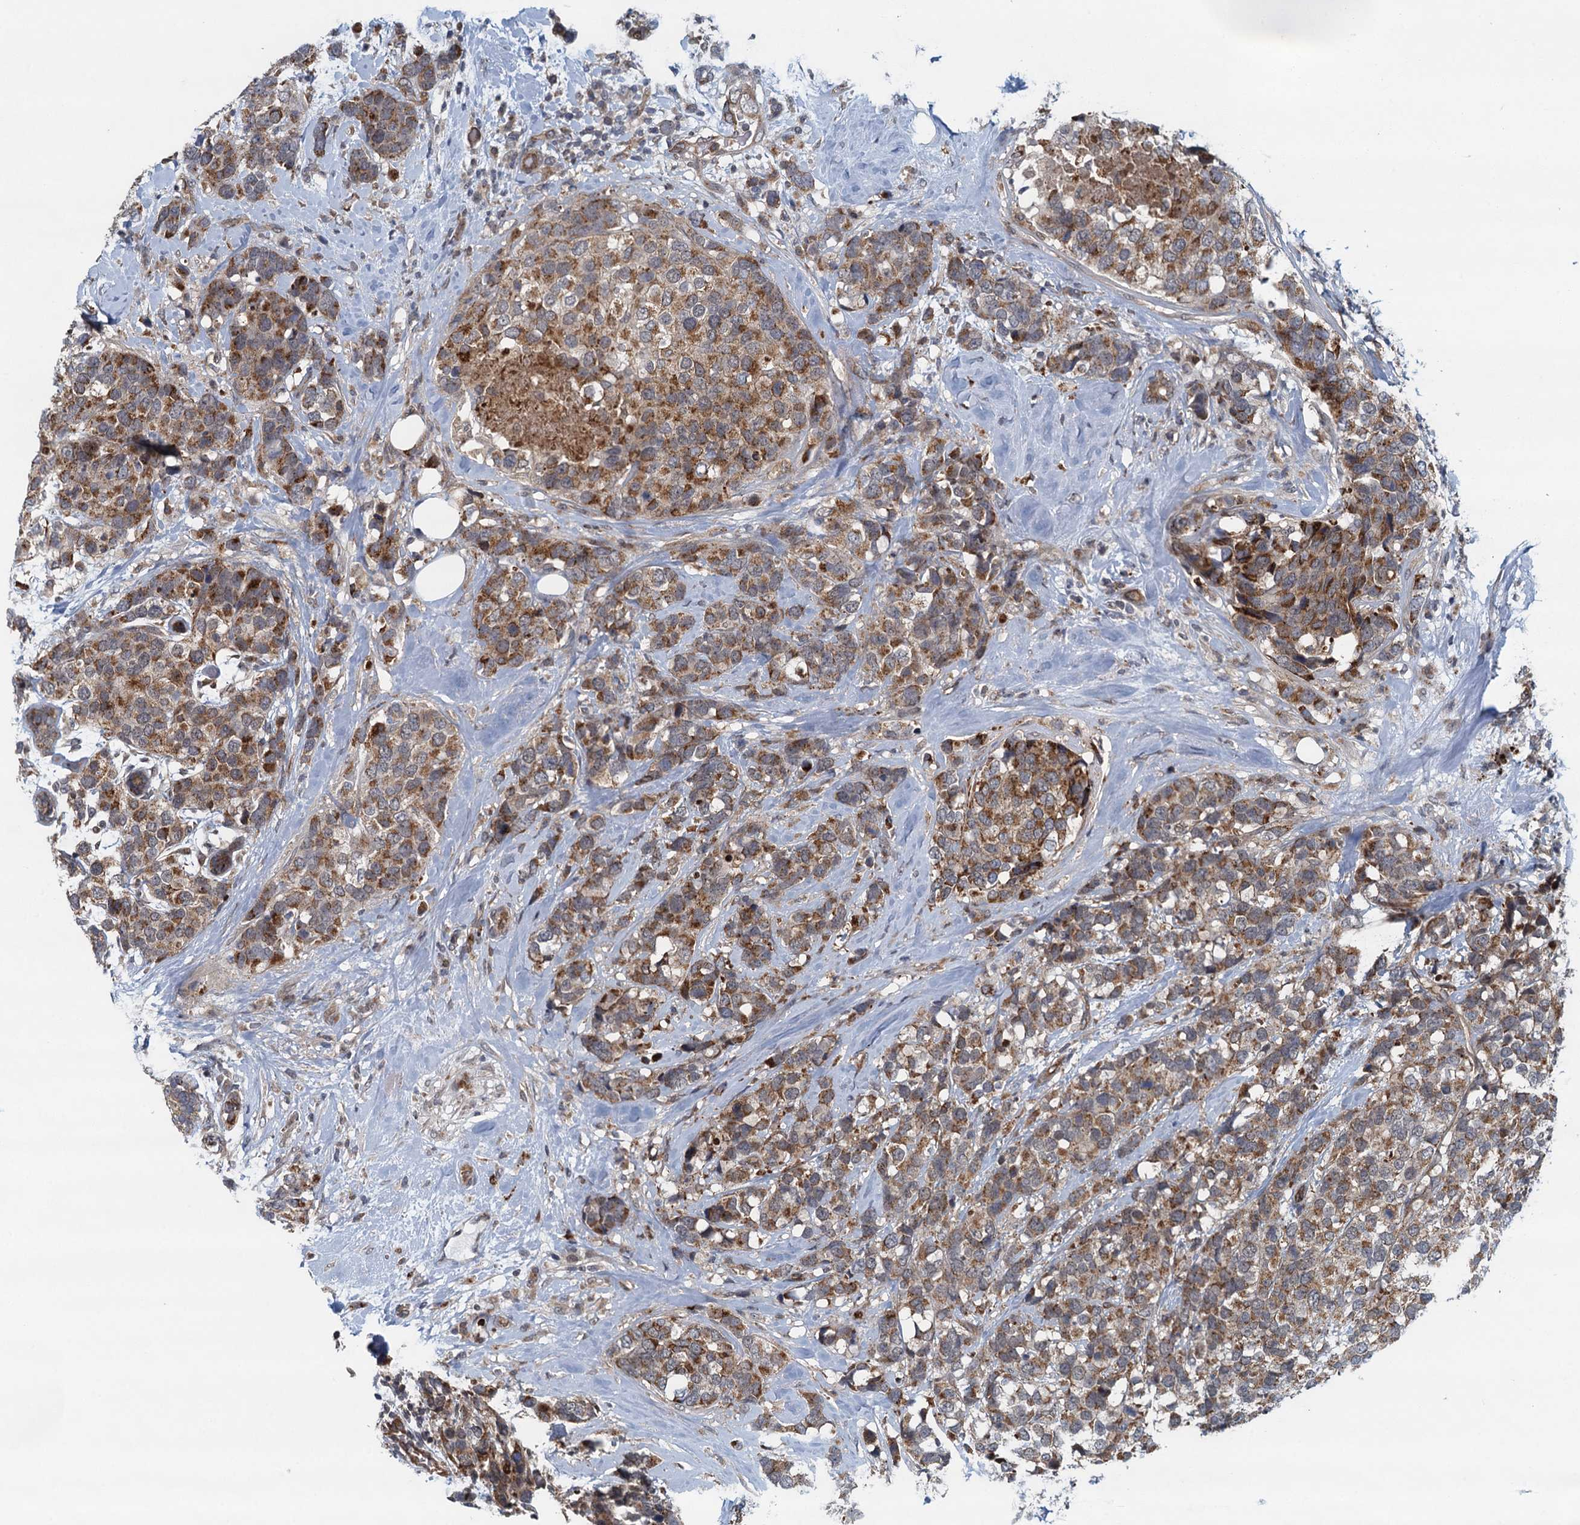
{"staining": {"intensity": "moderate", "quantity": ">75%", "location": "cytoplasmic/membranous"}, "tissue": "breast cancer", "cell_type": "Tumor cells", "image_type": "cancer", "snomed": [{"axis": "morphology", "description": "Lobular carcinoma"}, {"axis": "topography", "description": "Breast"}], "caption": "This photomicrograph shows immunohistochemistry staining of lobular carcinoma (breast), with medium moderate cytoplasmic/membranous positivity in approximately >75% of tumor cells.", "gene": "NLRP10", "patient": {"sex": "female", "age": 59}}